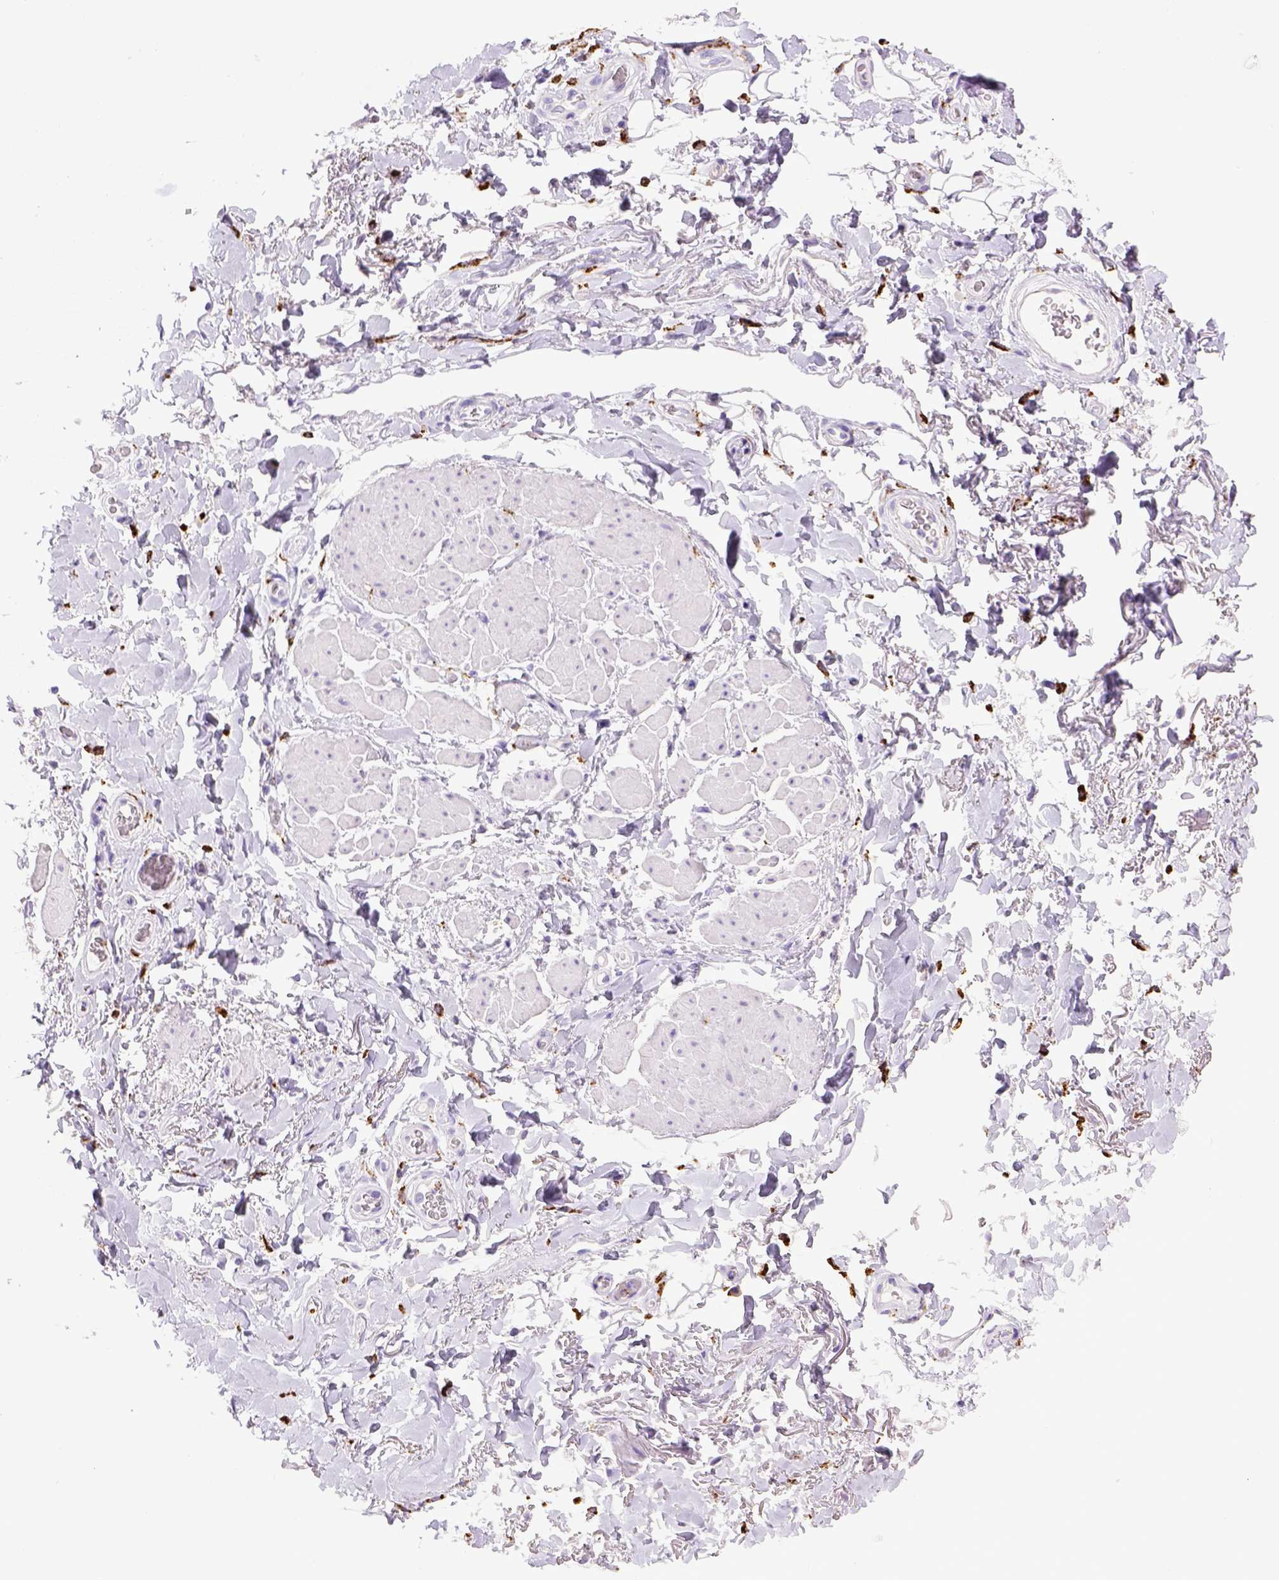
{"staining": {"intensity": "negative", "quantity": "none", "location": "none"}, "tissue": "adipose tissue", "cell_type": "Adipocytes", "image_type": "normal", "snomed": [{"axis": "morphology", "description": "Normal tissue, NOS"}, {"axis": "topography", "description": "Anal"}, {"axis": "topography", "description": "Peripheral nerve tissue"}], "caption": "This is a image of IHC staining of unremarkable adipose tissue, which shows no staining in adipocytes.", "gene": "CD68", "patient": {"sex": "male", "age": 53}}